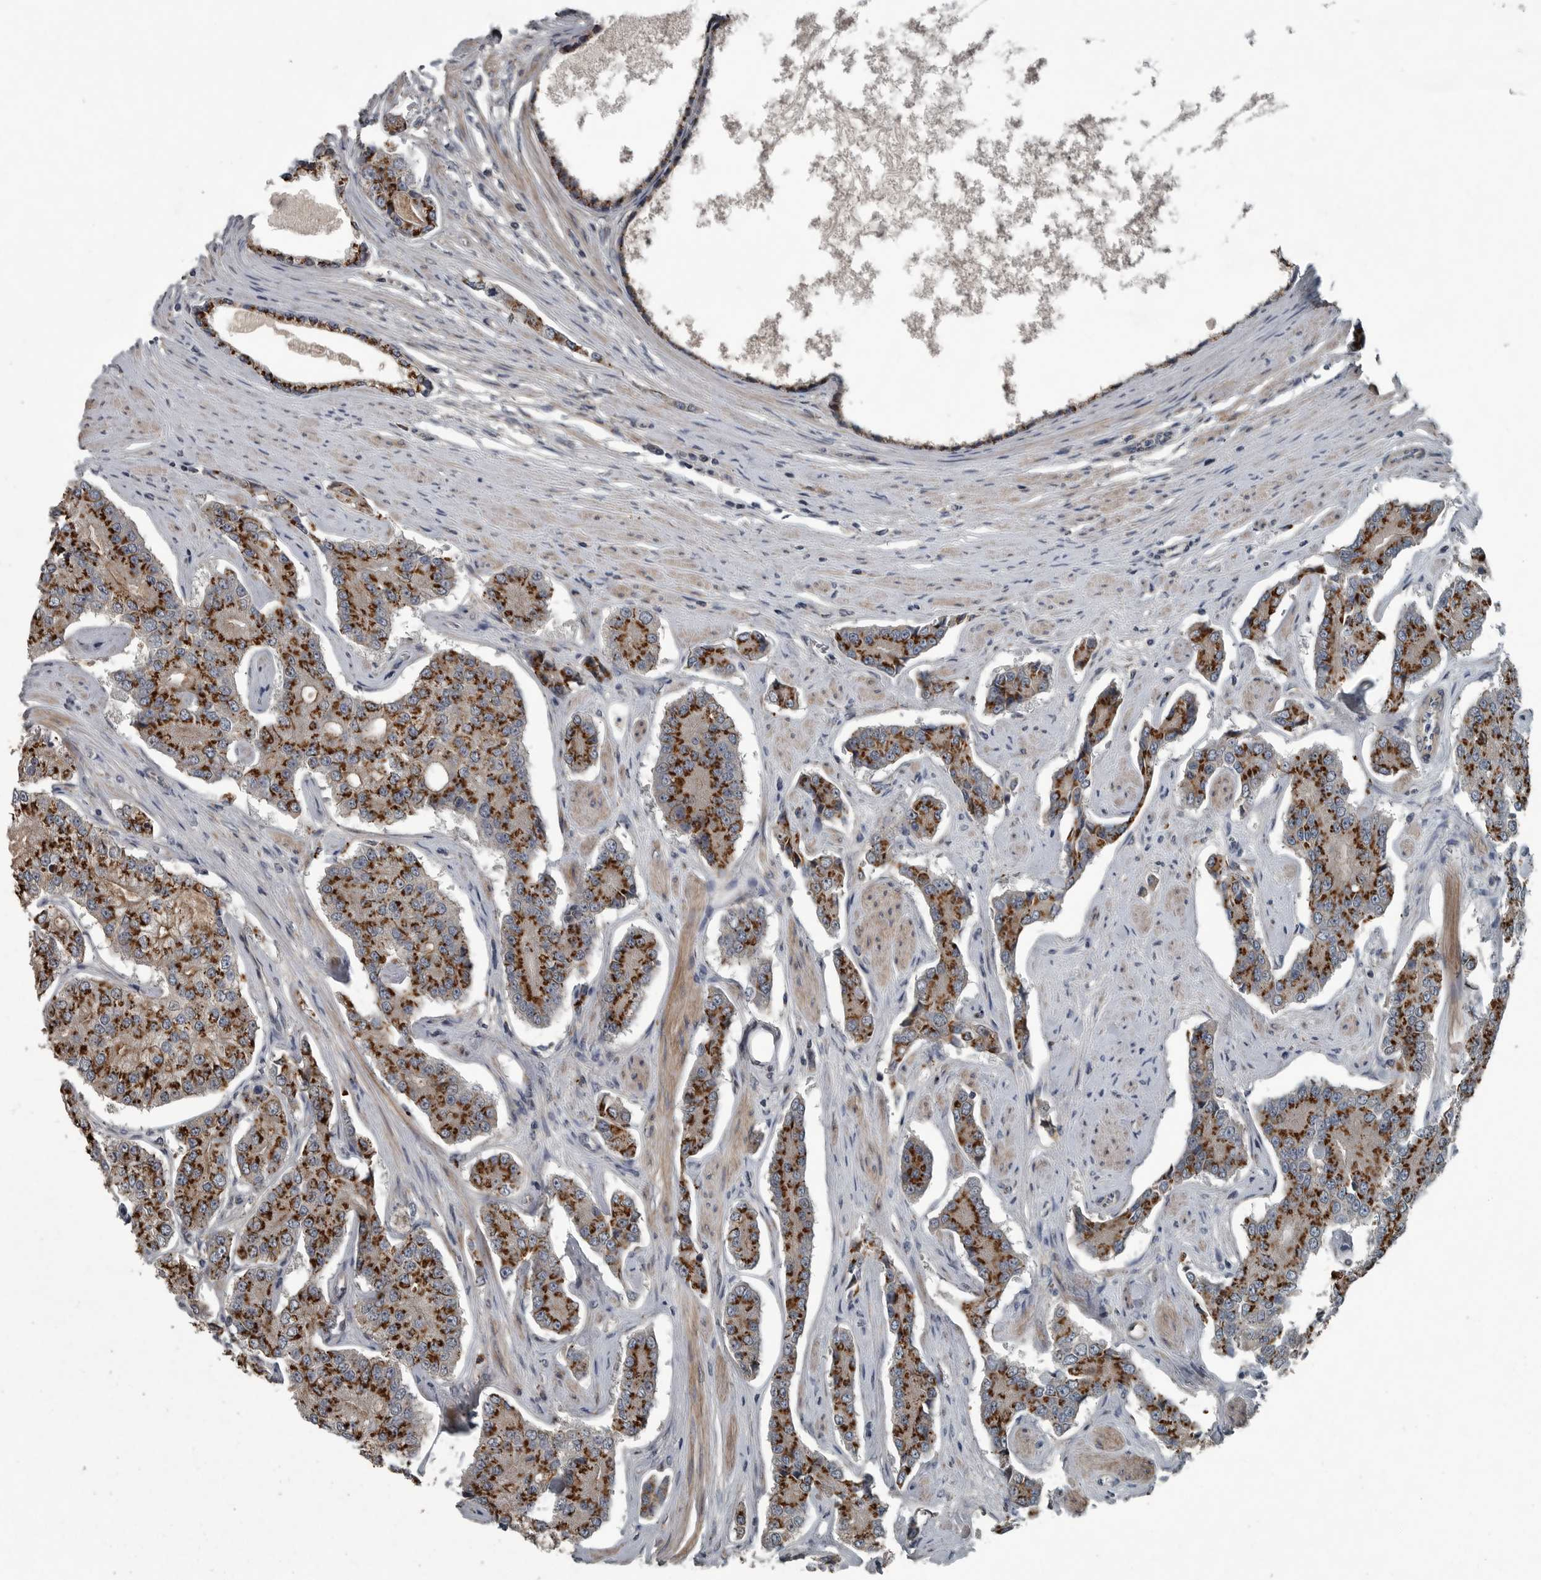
{"staining": {"intensity": "strong", "quantity": ">75%", "location": "cytoplasmic/membranous"}, "tissue": "prostate cancer", "cell_type": "Tumor cells", "image_type": "cancer", "snomed": [{"axis": "morphology", "description": "Adenocarcinoma, High grade"}, {"axis": "topography", "description": "Prostate"}], "caption": "The photomicrograph demonstrates a brown stain indicating the presence of a protein in the cytoplasmic/membranous of tumor cells in prostate cancer.", "gene": "ZNF345", "patient": {"sex": "male", "age": 71}}